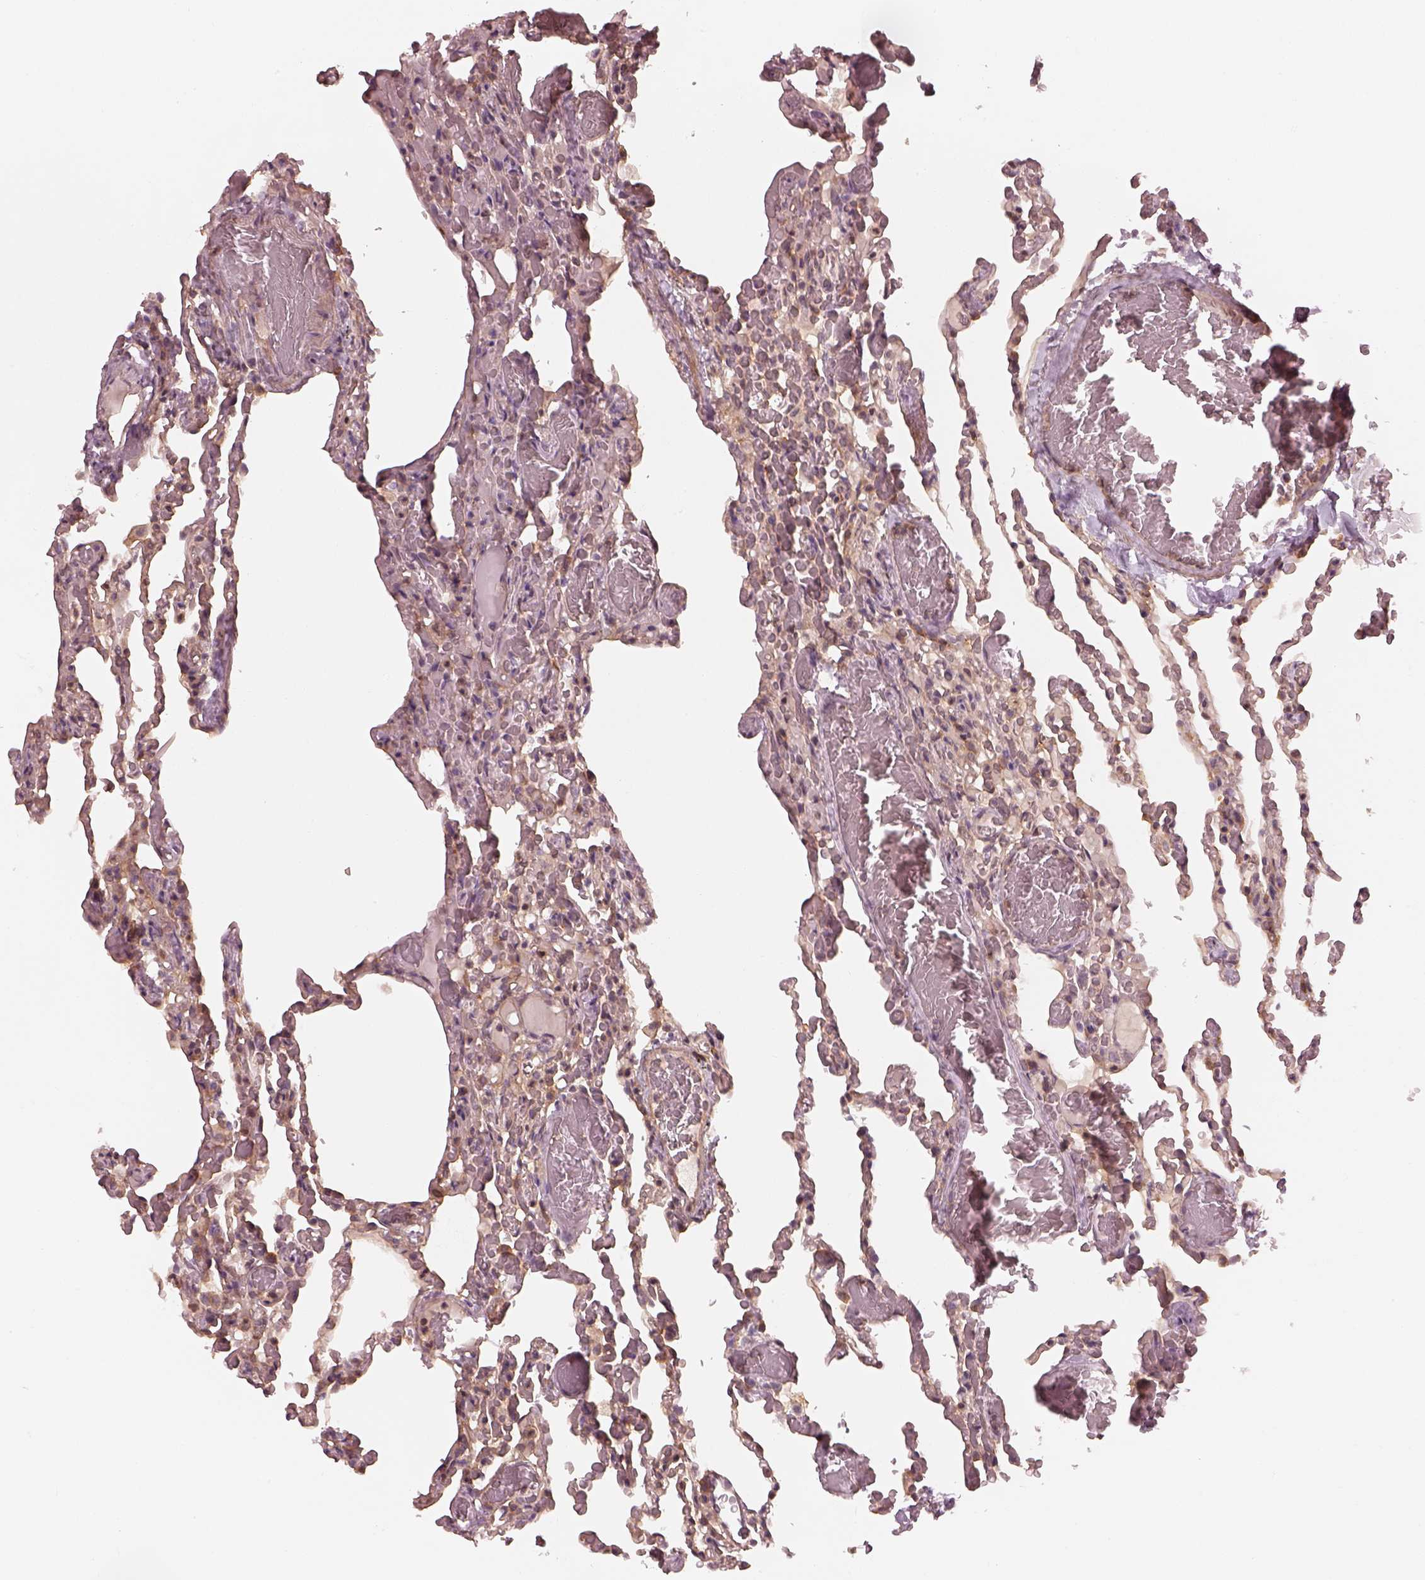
{"staining": {"intensity": "negative", "quantity": "none", "location": "none"}, "tissue": "lung", "cell_type": "Alveolar cells", "image_type": "normal", "snomed": [{"axis": "morphology", "description": "Normal tissue, NOS"}, {"axis": "topography", "description": "Lung"}], "caption": "IHC micrograph of unremarkable lung: lung stained with DAB (3,3'-diaminobenzidine) displays no significant protein staining in alveolar cells. Nuclei are stained in blue.", "gene": "FAM107B", "patient": {"sex": "female", "age": 43}}